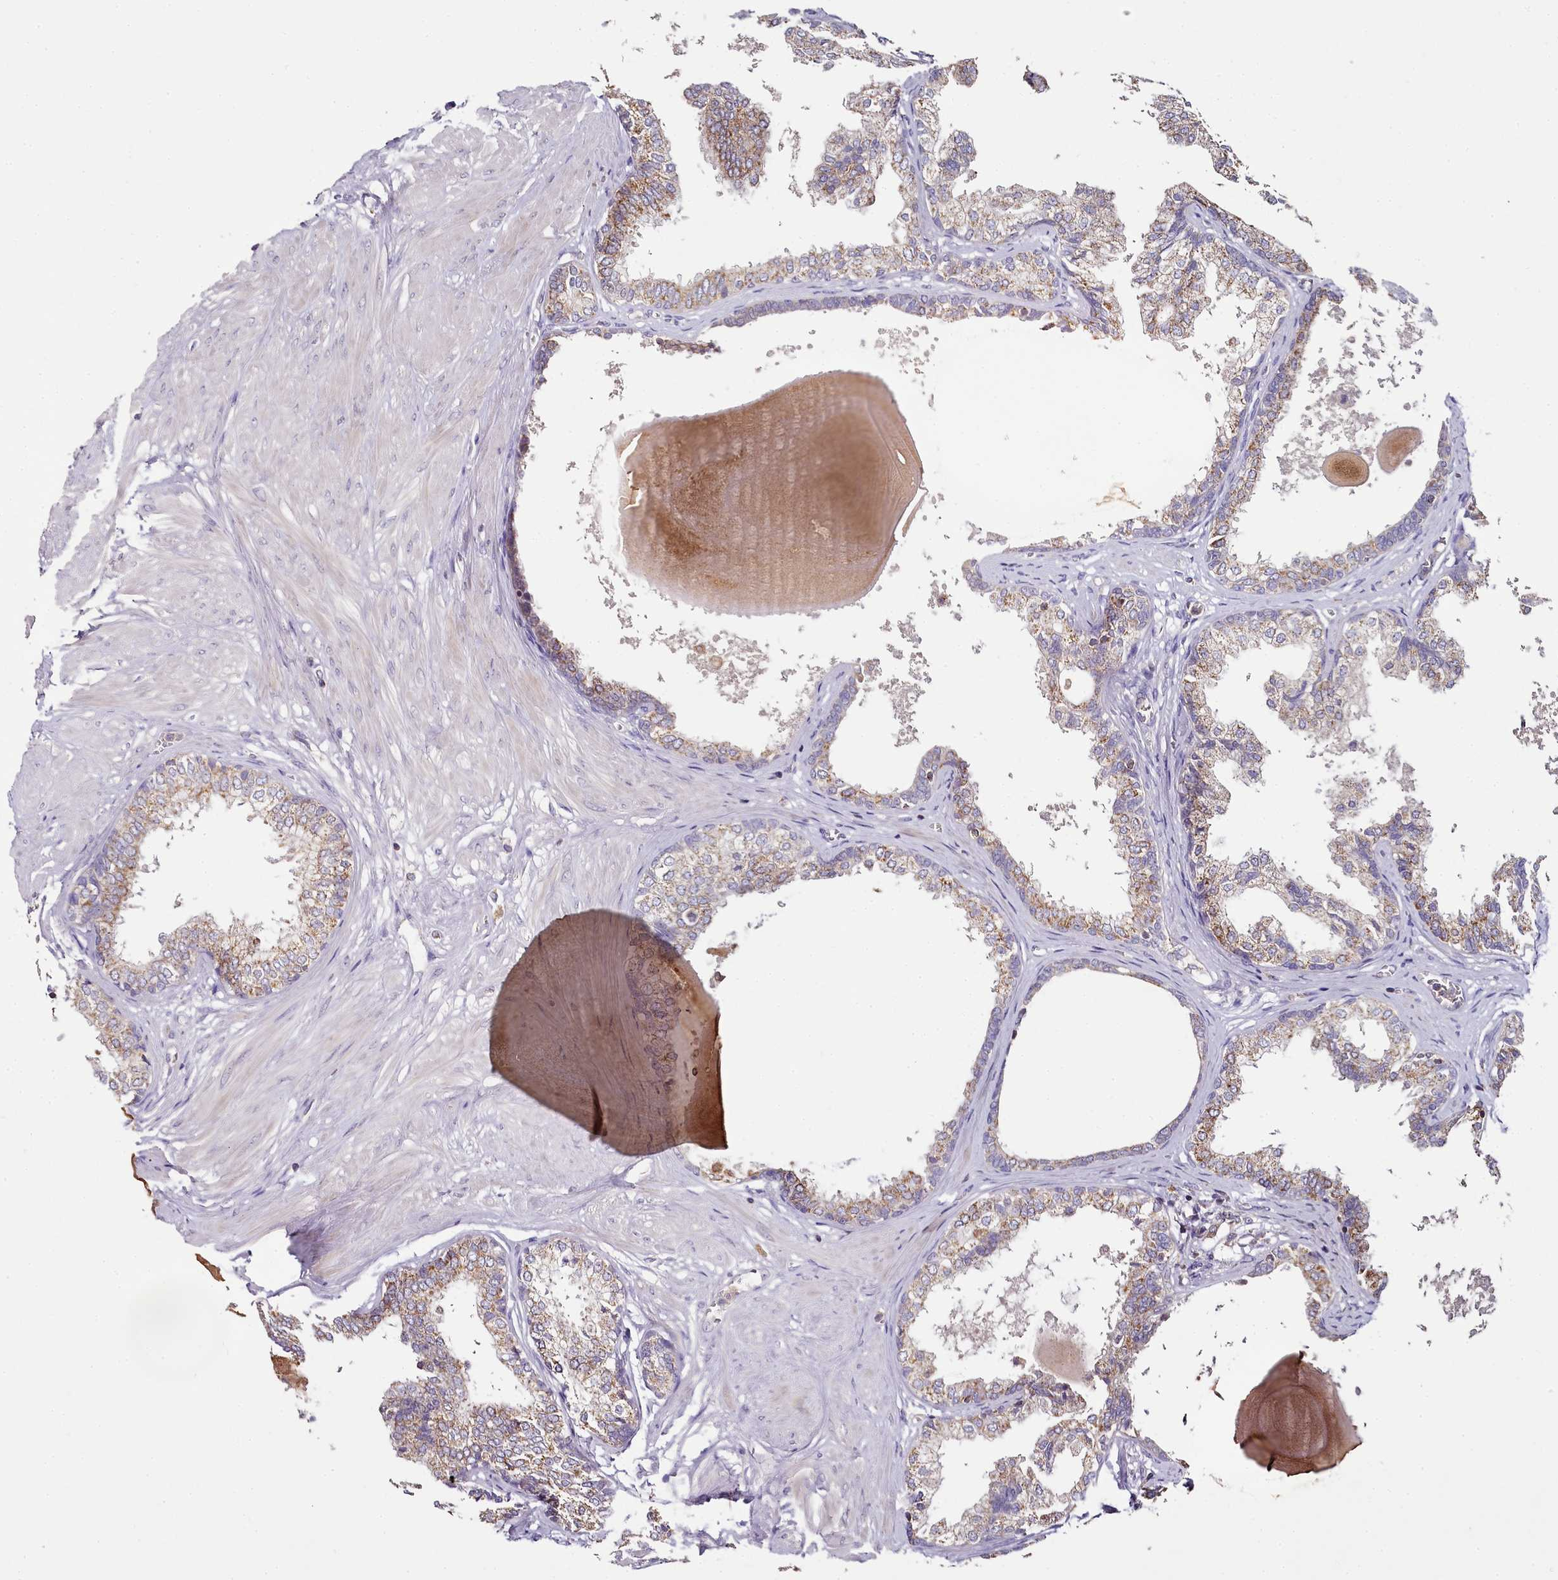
{"staining": {"intensity": "moderate", "quantity": ">75%", "location": "cytoplasmic/membranous"}, "tissue": "prostate", "cell_type": "Glandular cells", "image_type": "normal", "snomed": [{"axis": "morphology", "description": "Normal tissue, NOS"}, {"axis": "topography", "description": "Prostate"}], "caption": "Unremarkable prostate exhibits moderate cytoplasmic/membranous positivity in about >75% of glandular cells (DAB (3,3'-diaminobenzidine) = brown stain, brightfield microscopy at high magnification)..", "gene": "ACSS1", "patient": {"sex": "male", "age": 48}}